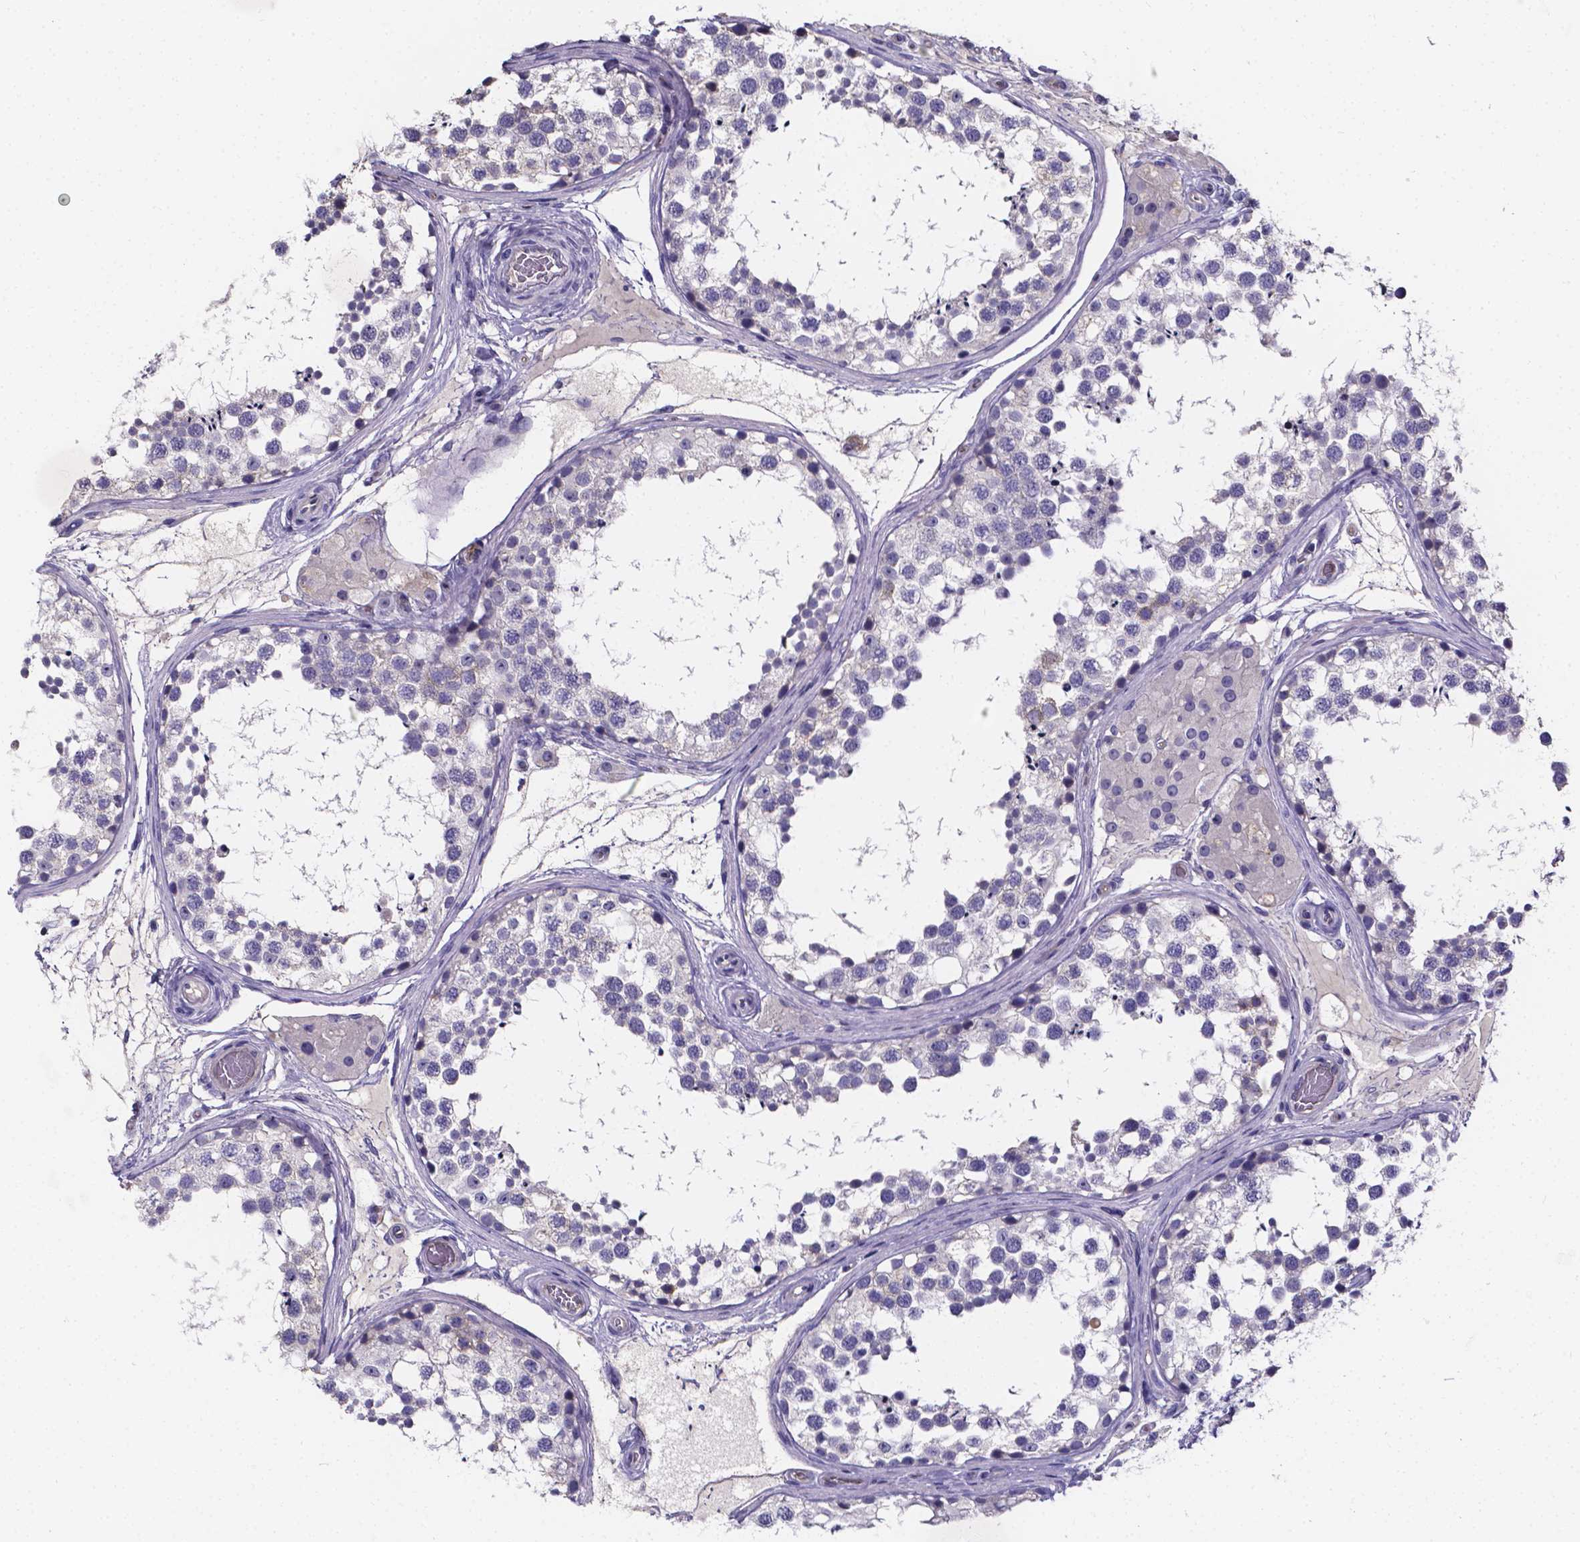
{"staining": {"intensity": "moderate", "quantity": "<25%", "location": "cytoplasmic/membranous"}, "tissue": "testis", "cell_type": "Cells in seminiferous ducts", "image_type": "normal", "snomed": [{"axis": "morphology", "description": "Normal tissue, NOS"}, {"axis": "morphology", "description": "Seminoma, NOS"}, {"axis": "topography", "description": "Testis"}], "caption": "A brown stain labels moderate cytoplasmic/membranous positivity of a protein in cells in seminiferous ducts of benign testis.", "gene": "CACNG8", "patient": {"sex": "male", "age": 65}}